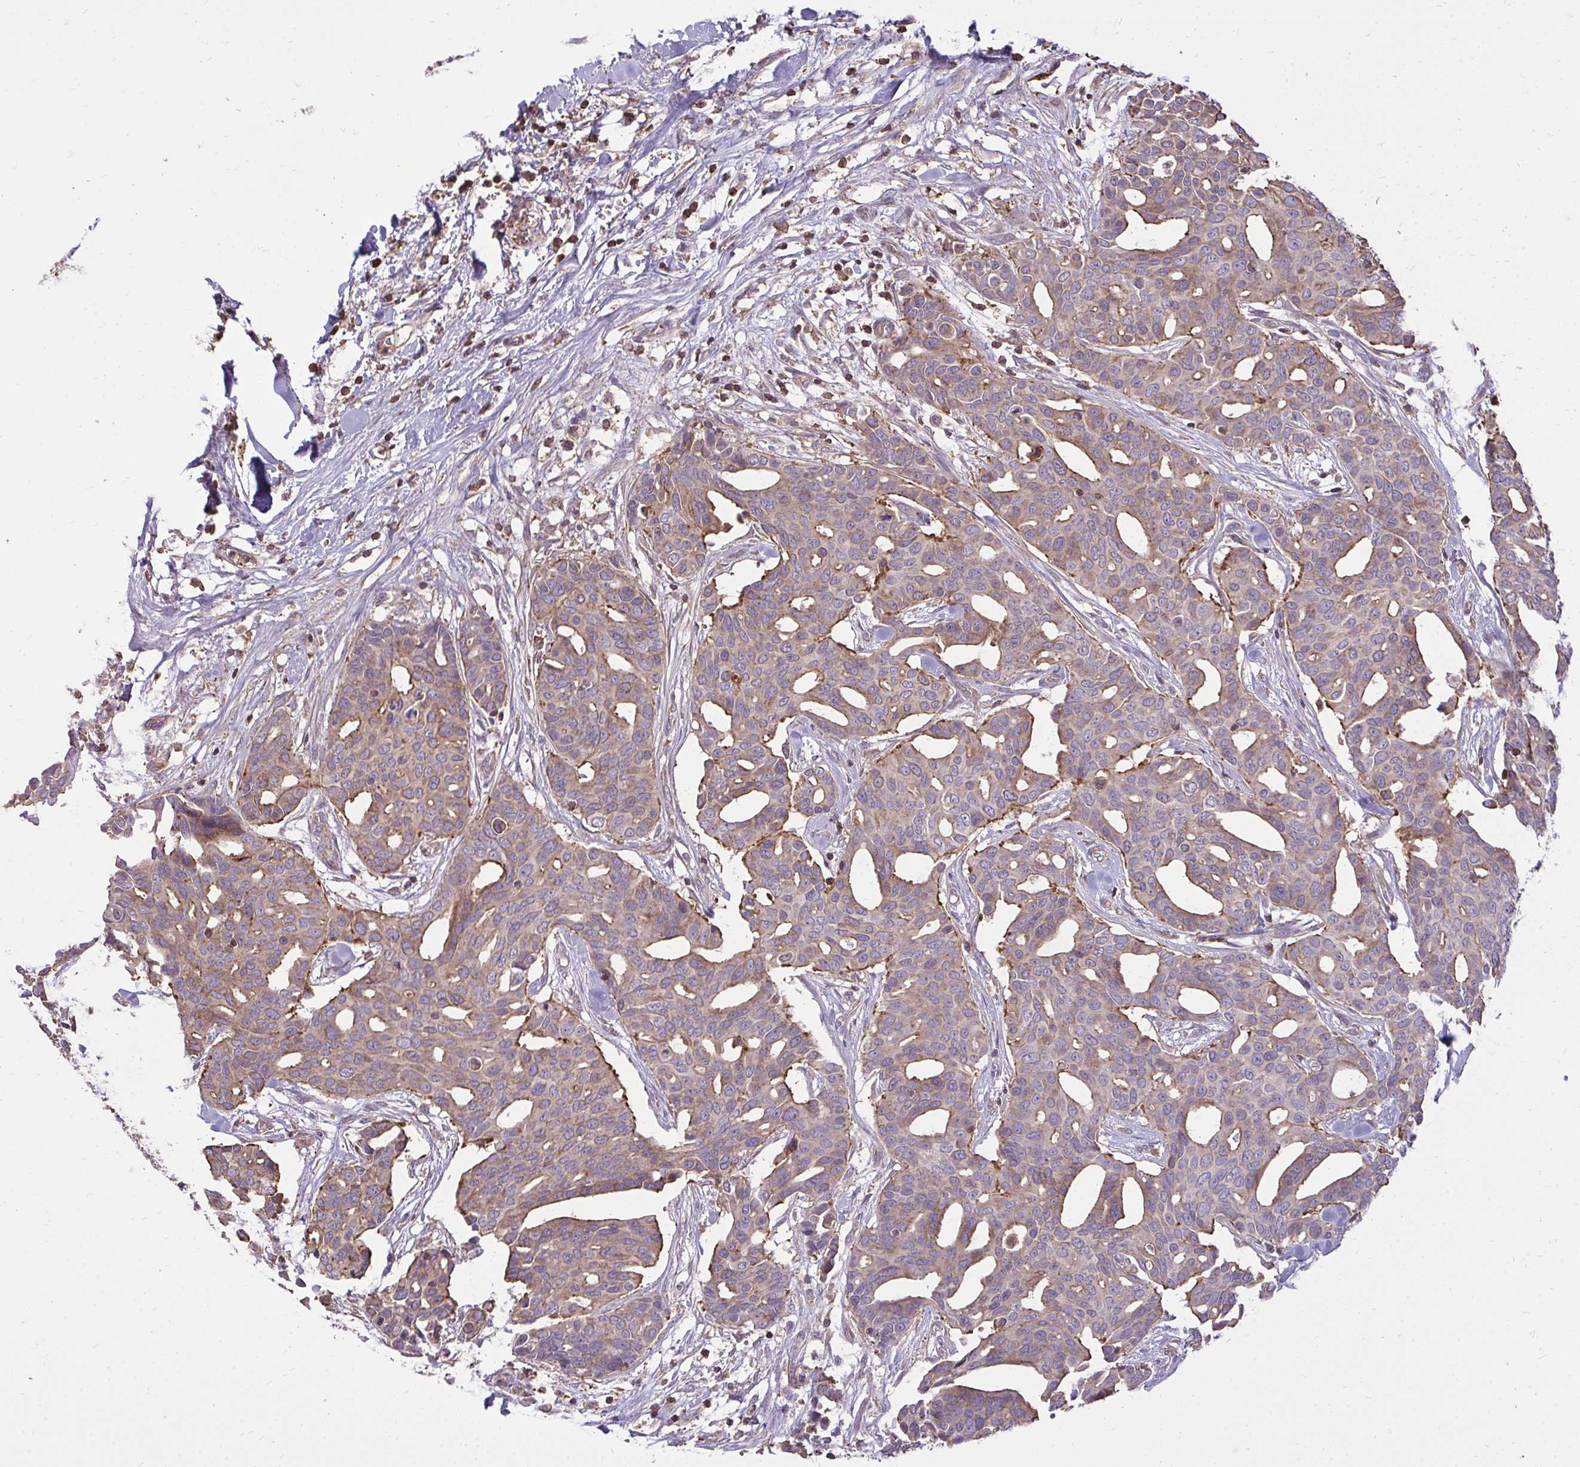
{"staining": {"intensity": "moderate", "quantity": "25%-75%", "location": "cytoplasmic/membranous"}, "tissue": "breast cancer", "cell_type": "Tumor cells", "image_type": "cancer", "snomed": [{"axis": "morphology", "description": "Duct carcinoma"}, {"axis": "topography", "description": "Breast"}], "caption": "Human breast cancer stained for a protein (brown) reveals moderate cytoplasmic/membranous positive staining in approximately 25%-75% of tumor cells.", "gene": "SLC7A5", "patient": {"sex": "female", "age": 54}}